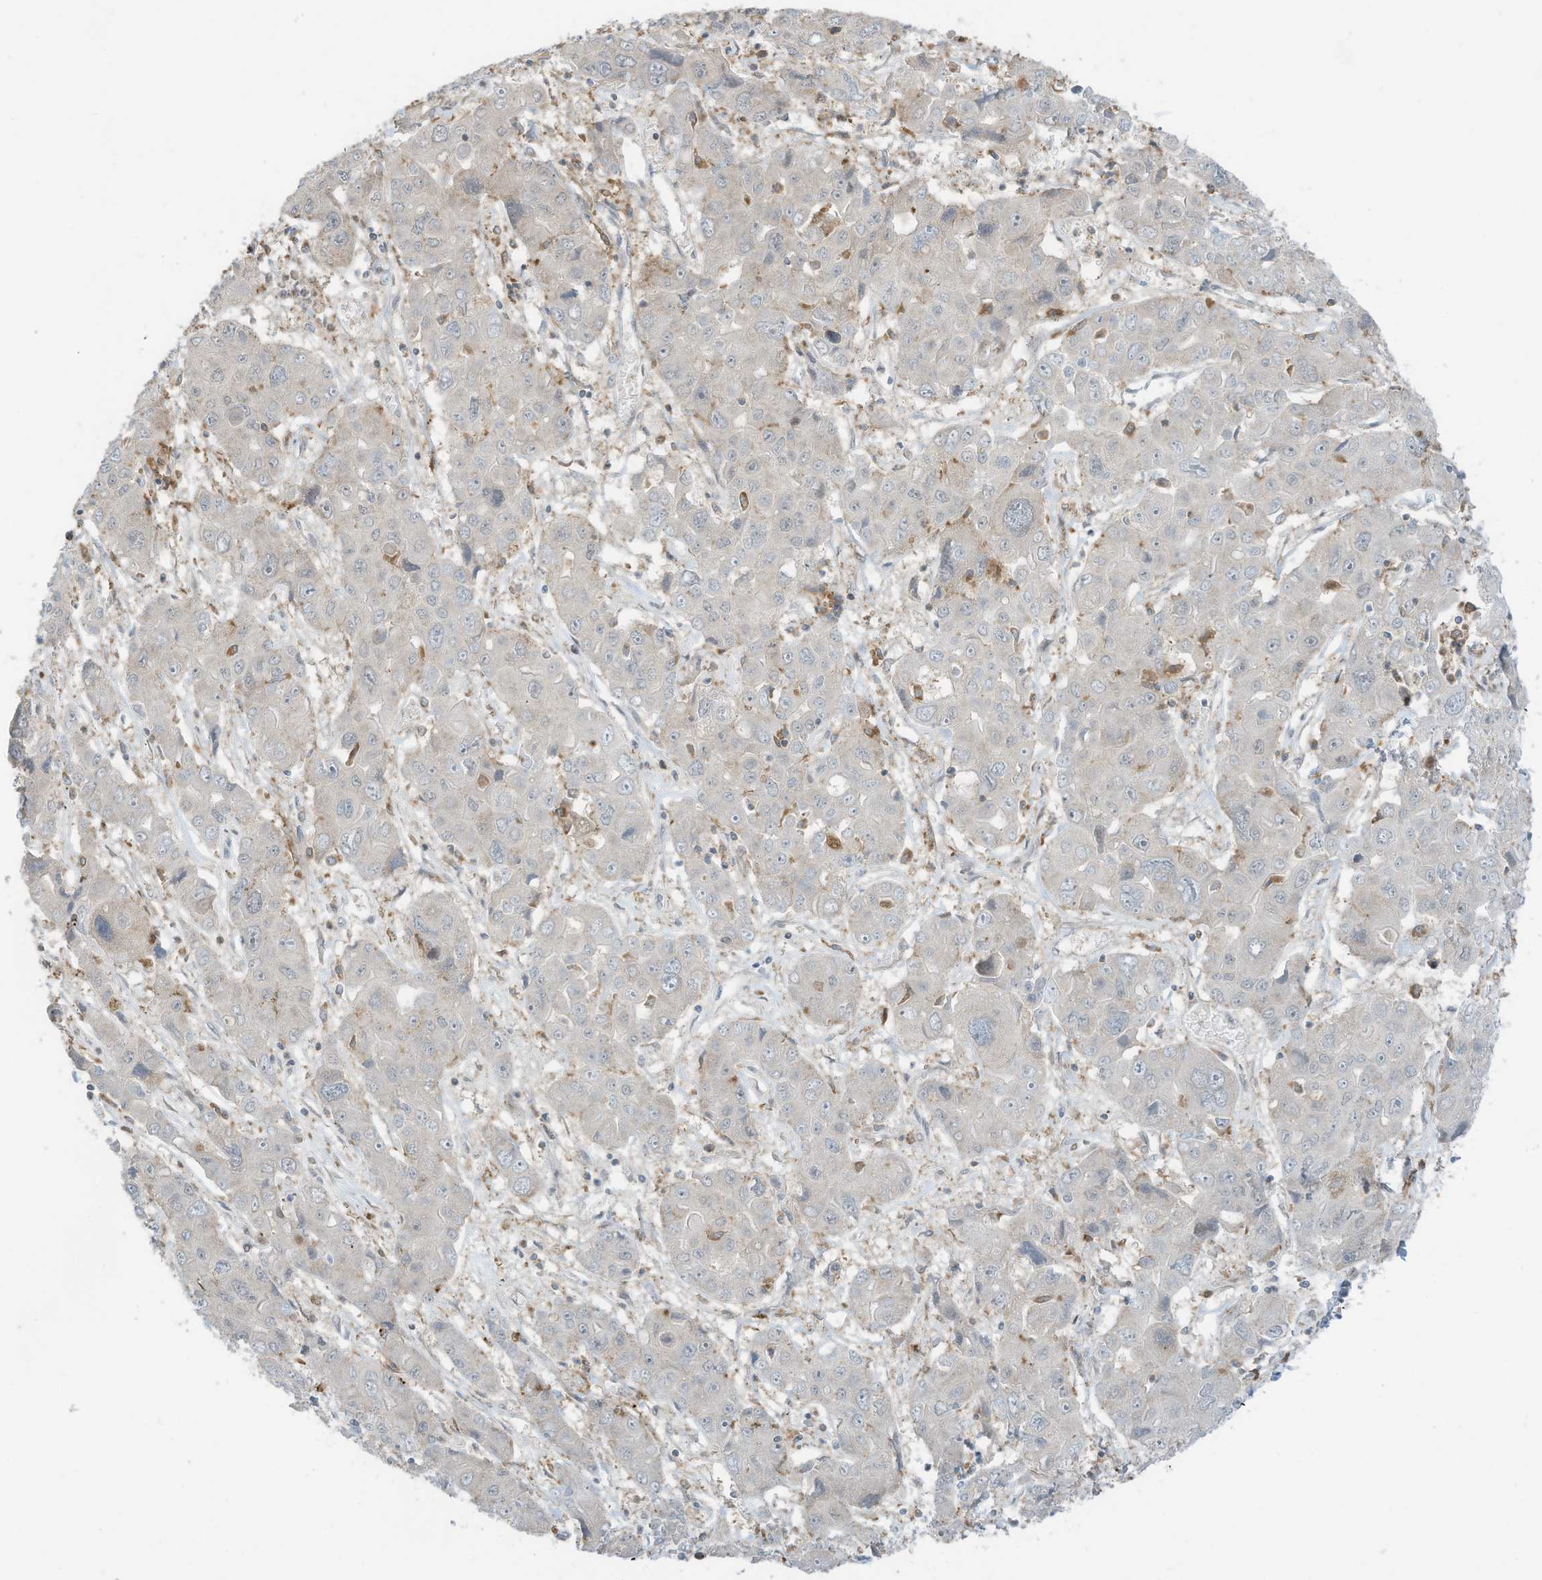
{"staining": {"intensity": "negative", "quantity": "none", "location": "none"}, "tissue": "liver cancer", "cell_type": "Tumor cells", "image_type": "cancer", "snomed": [{"axis": "morphology", "description": "Cholangiocarcinoma"}, {"axis": "topography", "description": "Liver"}], "caption": "An image of liver cancer stained for a protein reveals no brown staining in tumor cells.", "gene": "DZIP3", "patient": {"sex": "male", "age": 67}}